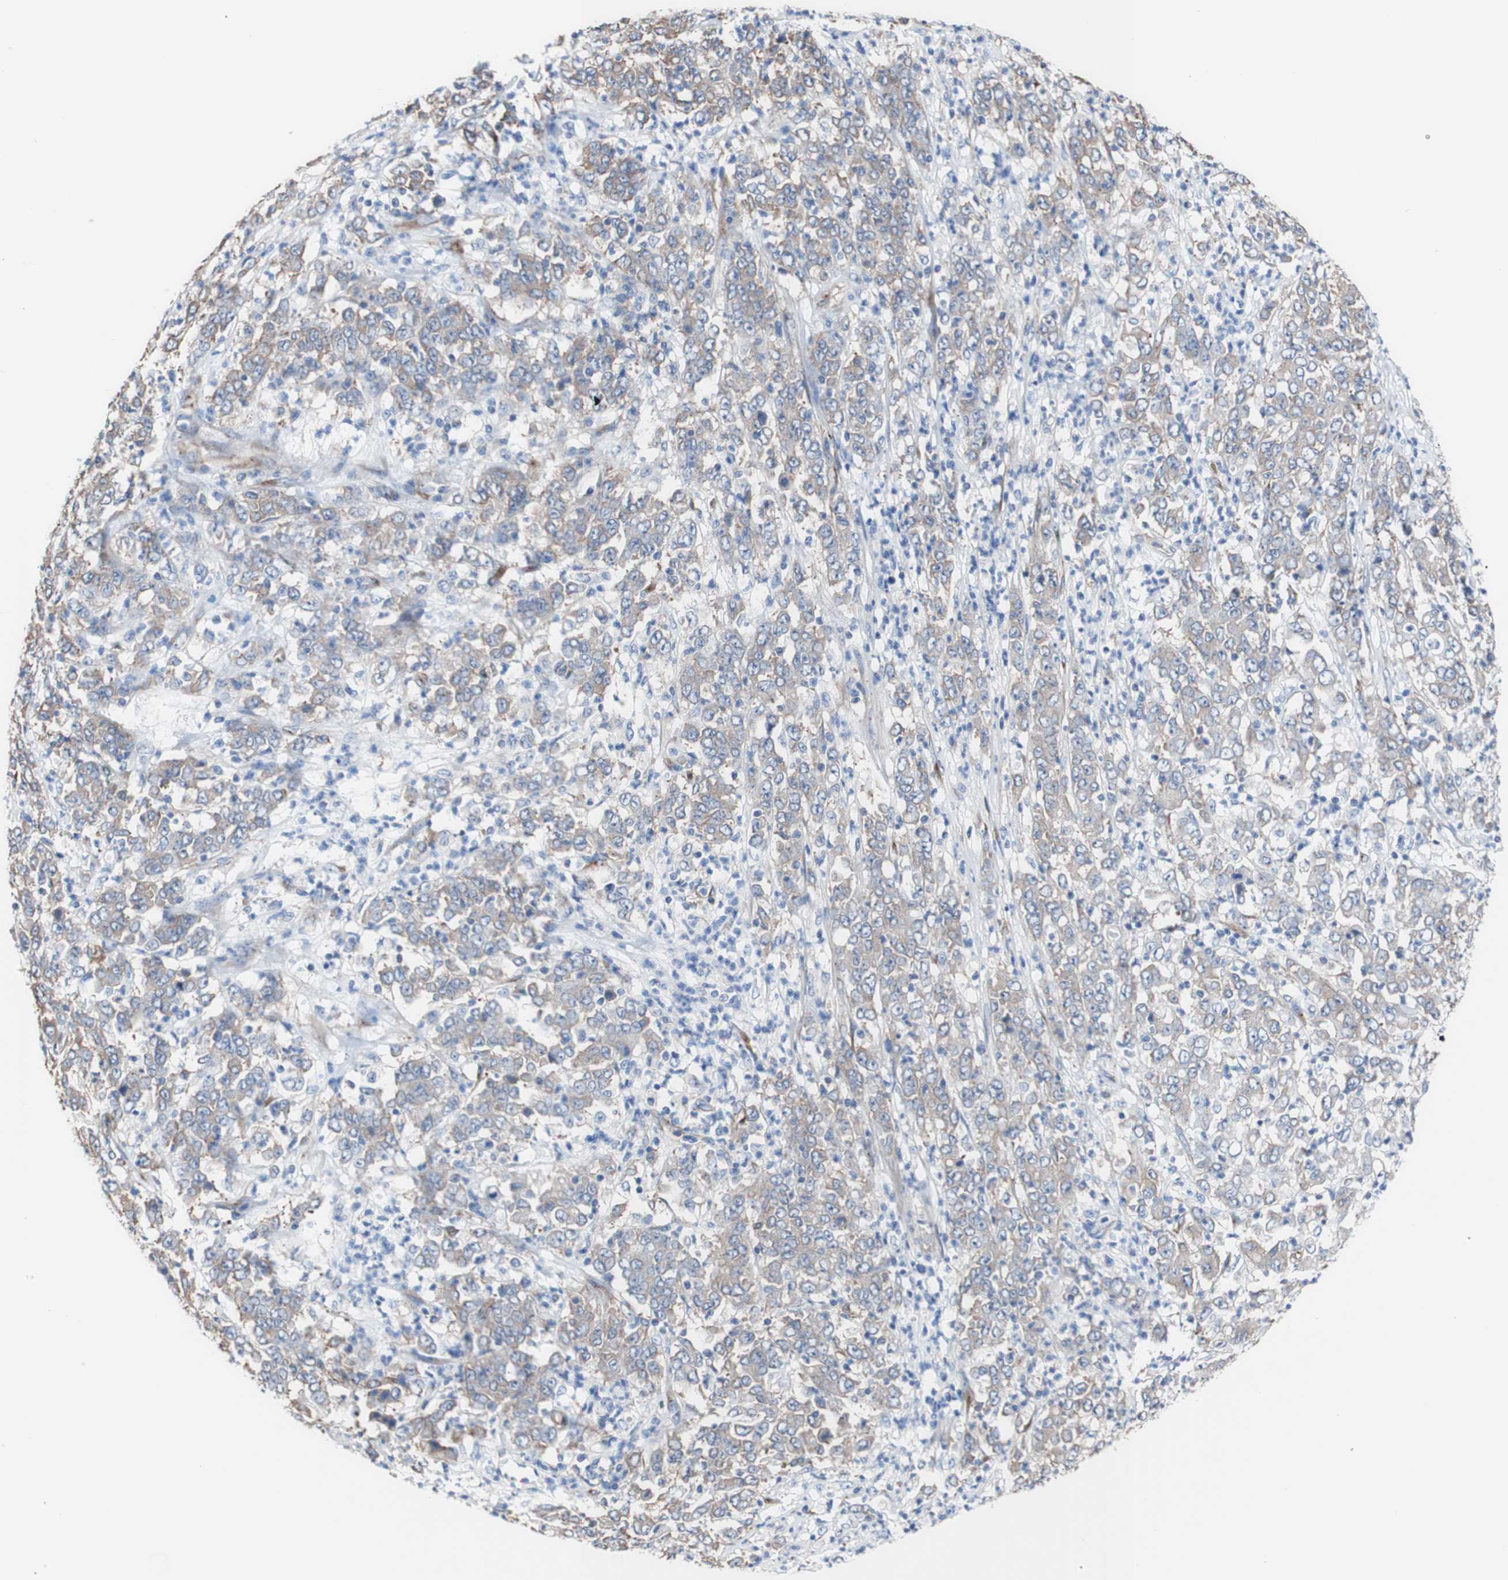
{"staining": {"intensity": "weak", "quantity": ">75%", "location": "cytoplasmic/membranous"}, "tissue": "stomach cancer", "cell_type": "Tumor cells", "image_type": "cancer", "snomed": [{"axis": "morphology", "description": "Adenocarcinoma, NOS"}, {"axis": "topography", "description": "Stomach, lower"}], "caption": "DAB immunohistochemical staining of human stomach cancer (adenocarcinoma) displays weak cytoplasmic/membranous protein staining in approximately >75% of tumor cells.", "gene": "LRIG3", "patient": {"sex": "female", "age": 71}}